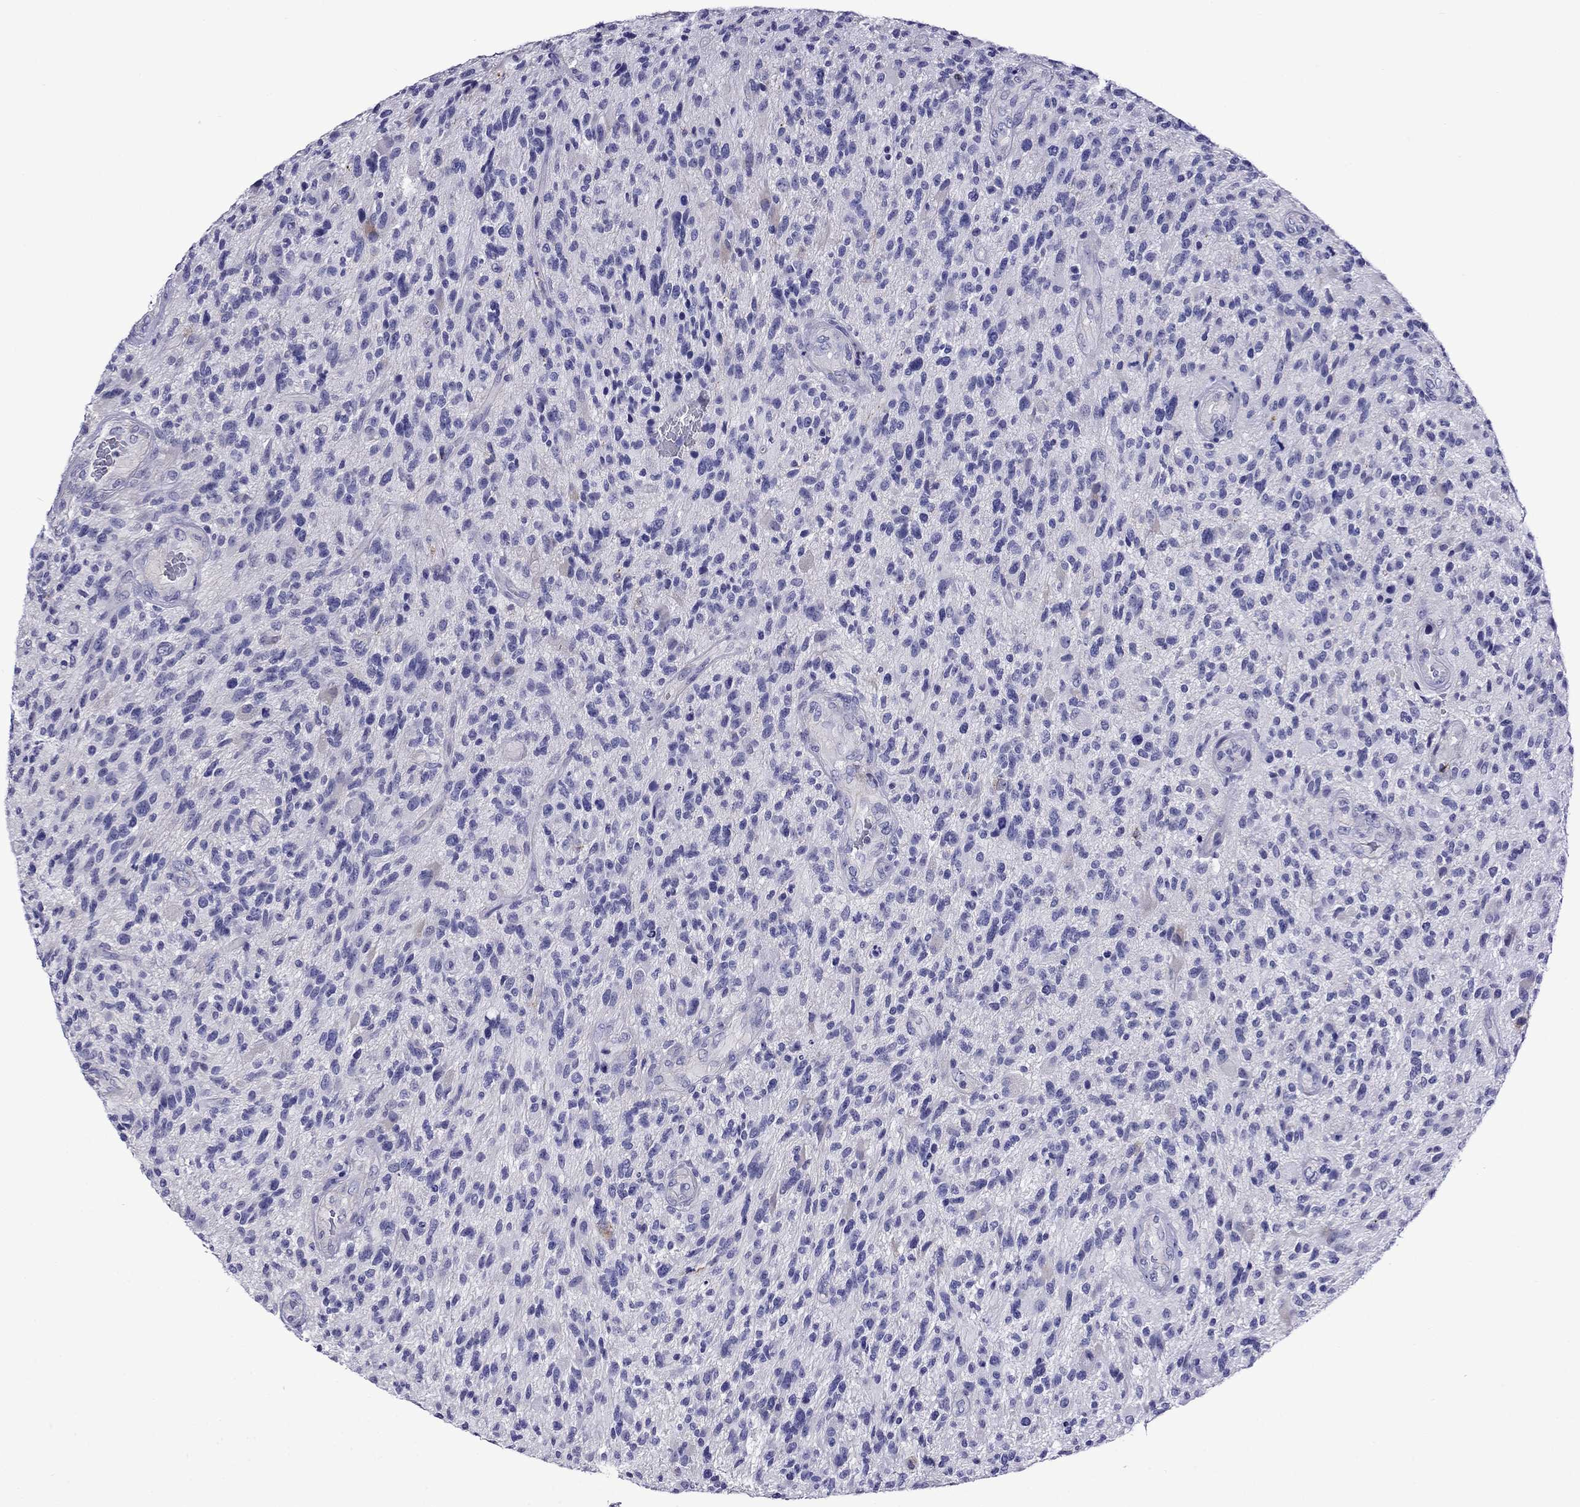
{"staining": {"intensity": "negative", "quantity": "none", "location": "none"}, "tissue": "glioma", "cell_type": "Tumor cells", "image_type": "cancer", "snomed": [{"axis": "morphology", "description": "Glioma, malignant, High grade"}, {"axis": "topography", "description": "Brain"}], "caption": "DAB immunohistochemical staining of human malignant glioma (high-grade) reveals no significant staining in tumor cells.", "gene": "SCG2", "patient": {"sex": "male", "age": 47}}